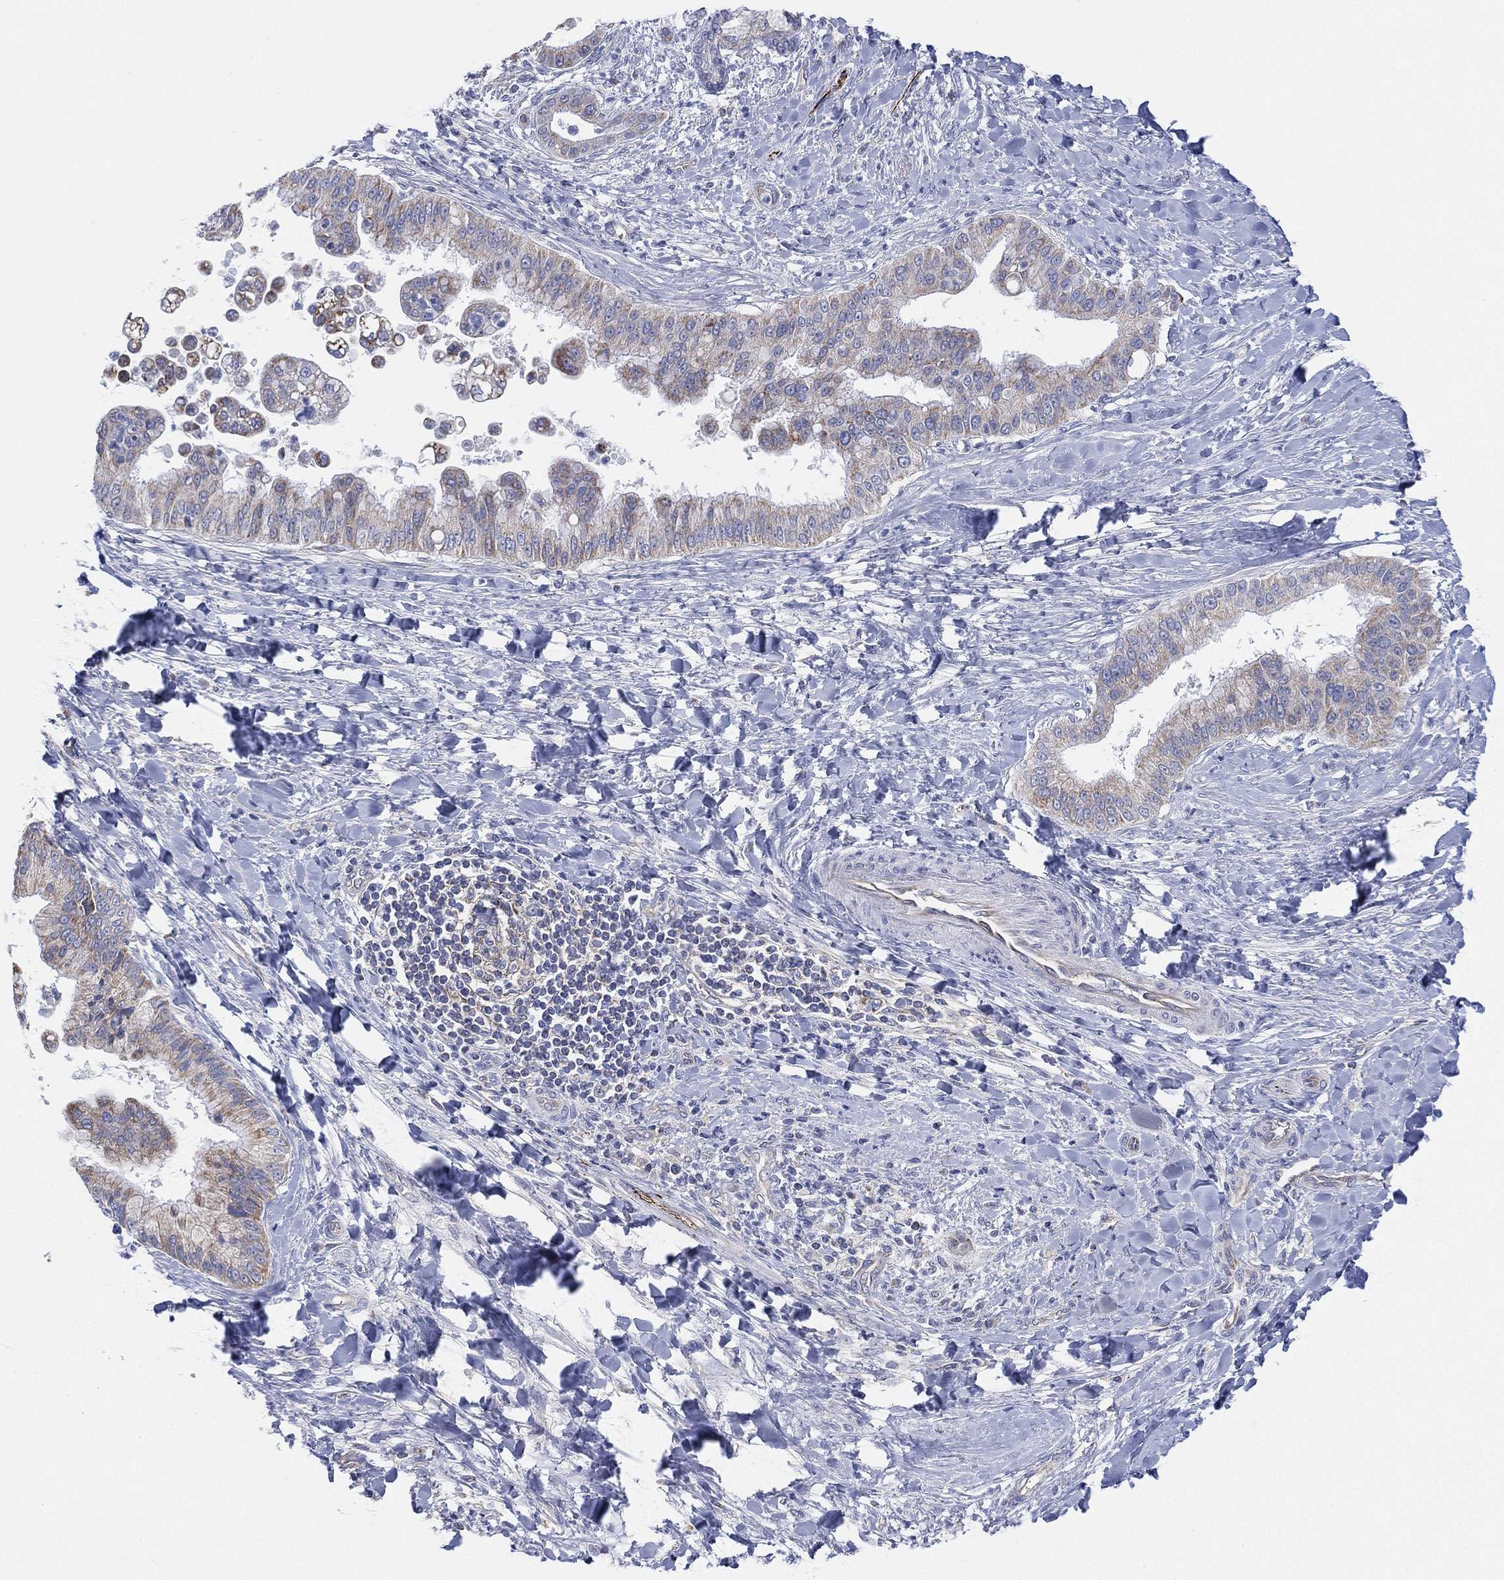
{"staining": {"intensity": "weak", "quantity": "<25%", "location": "cytoplasmic/membranous"}, "tissue": "liver cancer", "cell_type": "Tumor cells", "image_type": "cancer", "snomed": [{"axis": "morphology", "description": "Cholangiocarcinoma"}, {"axis": "topography", "description": "Liver"}], "caption": "A high-resolution micrograph shows IHC staining of liver cancer, which shows no significant positivity in tumor cells. (IHC, brightfield microscopy, high magnification).", "gene": "INA", "patient": {"sex": "female", "age": 54}}